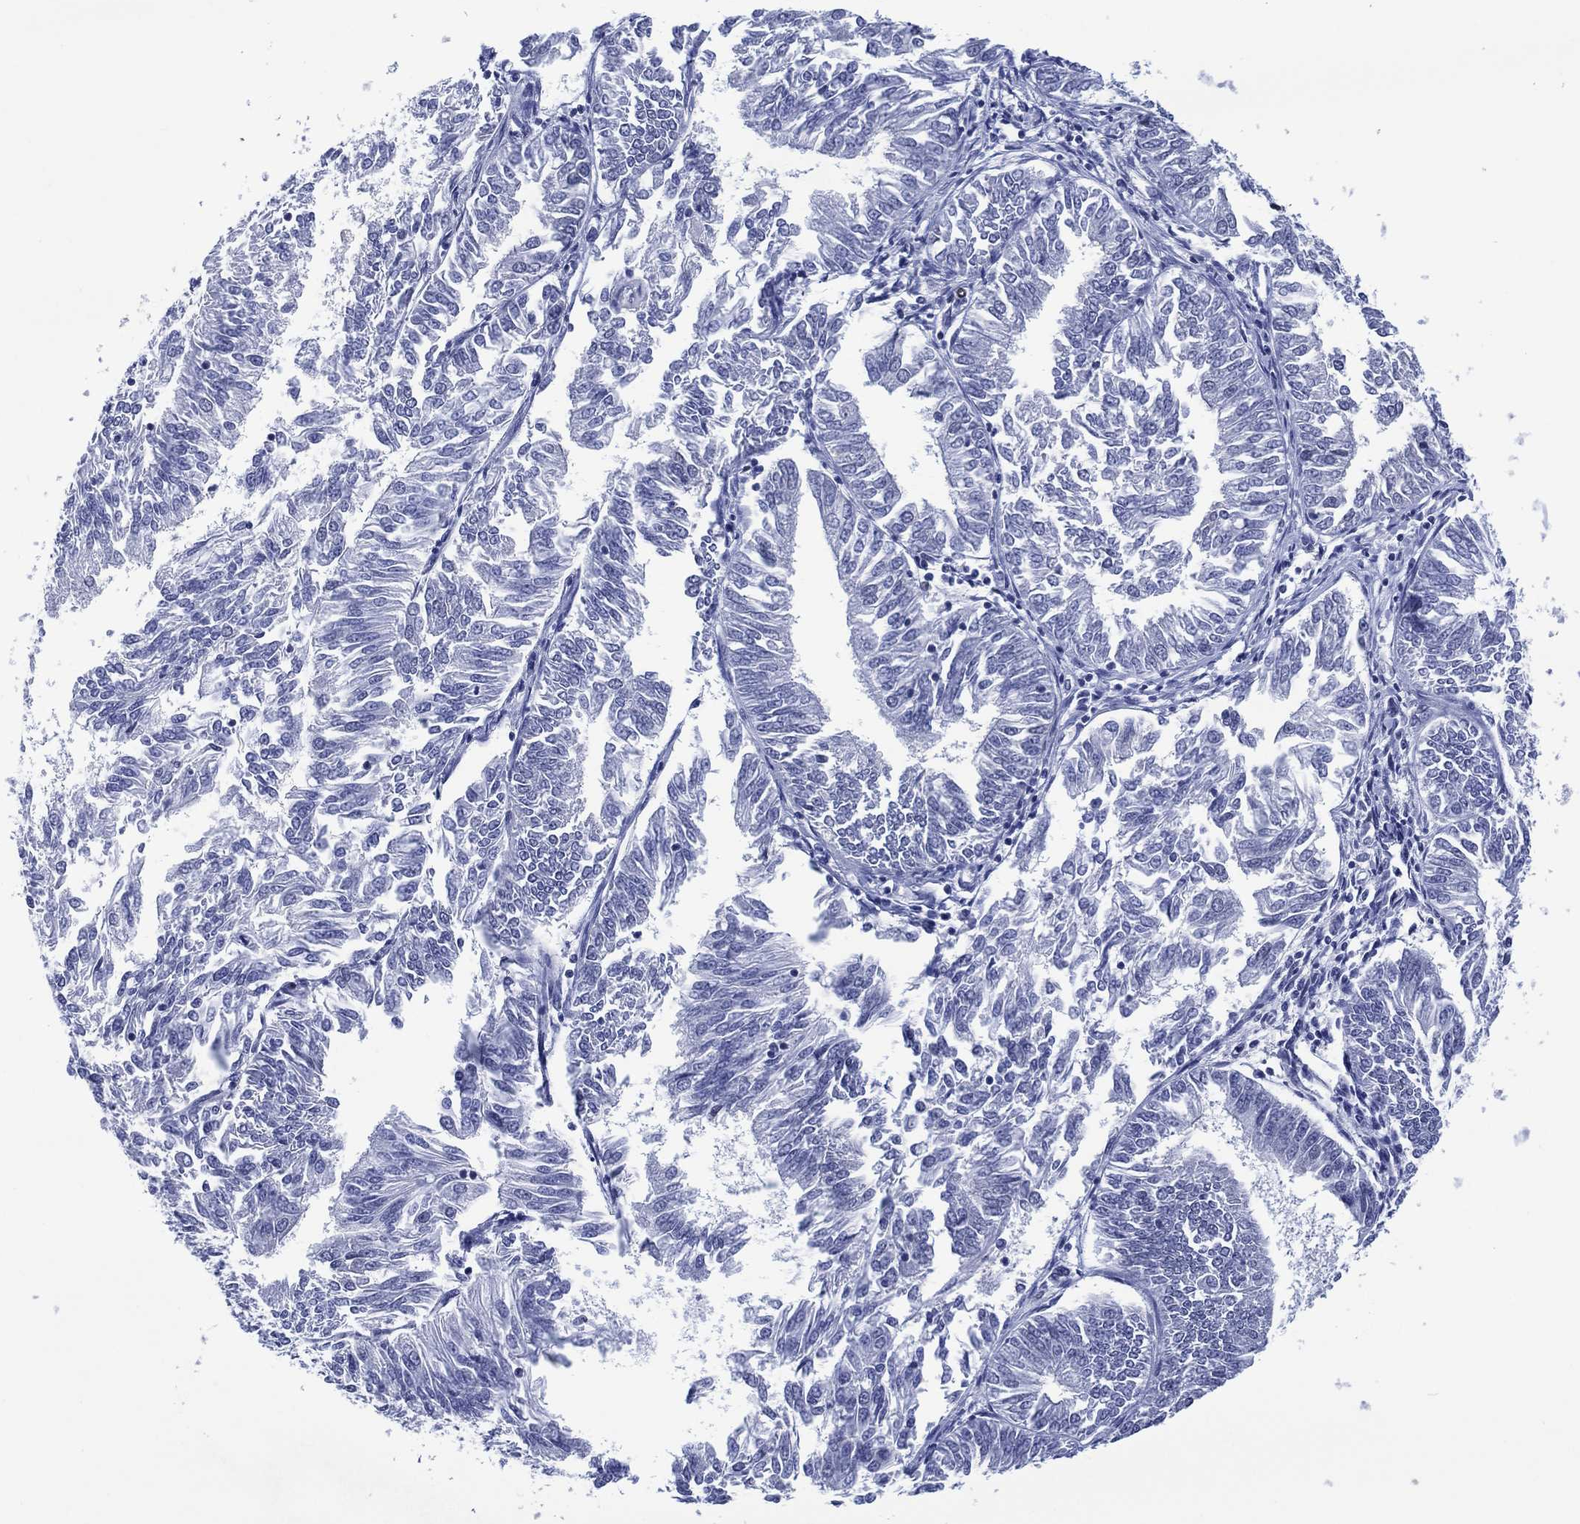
{"staining": {"intensity": "negative", "quantity": "none", "location": "none"}, "tissue": "endometrial cancer", "cell_type": "Tumor cells", "image_type": "cancer", "snomed": [{"axis": "morphology", "description": "Adenocarcinoma, NOS"}, {"axis": "topography", "description": "Endometrium"}], "caption": "IHC photomicrograph of human endometrial adenocarcinoma stained for a protein (brown), which reveals no positivity in tumor cells.", "gene": "GATA6", "patient": {"sex": "female", "age": 58}}